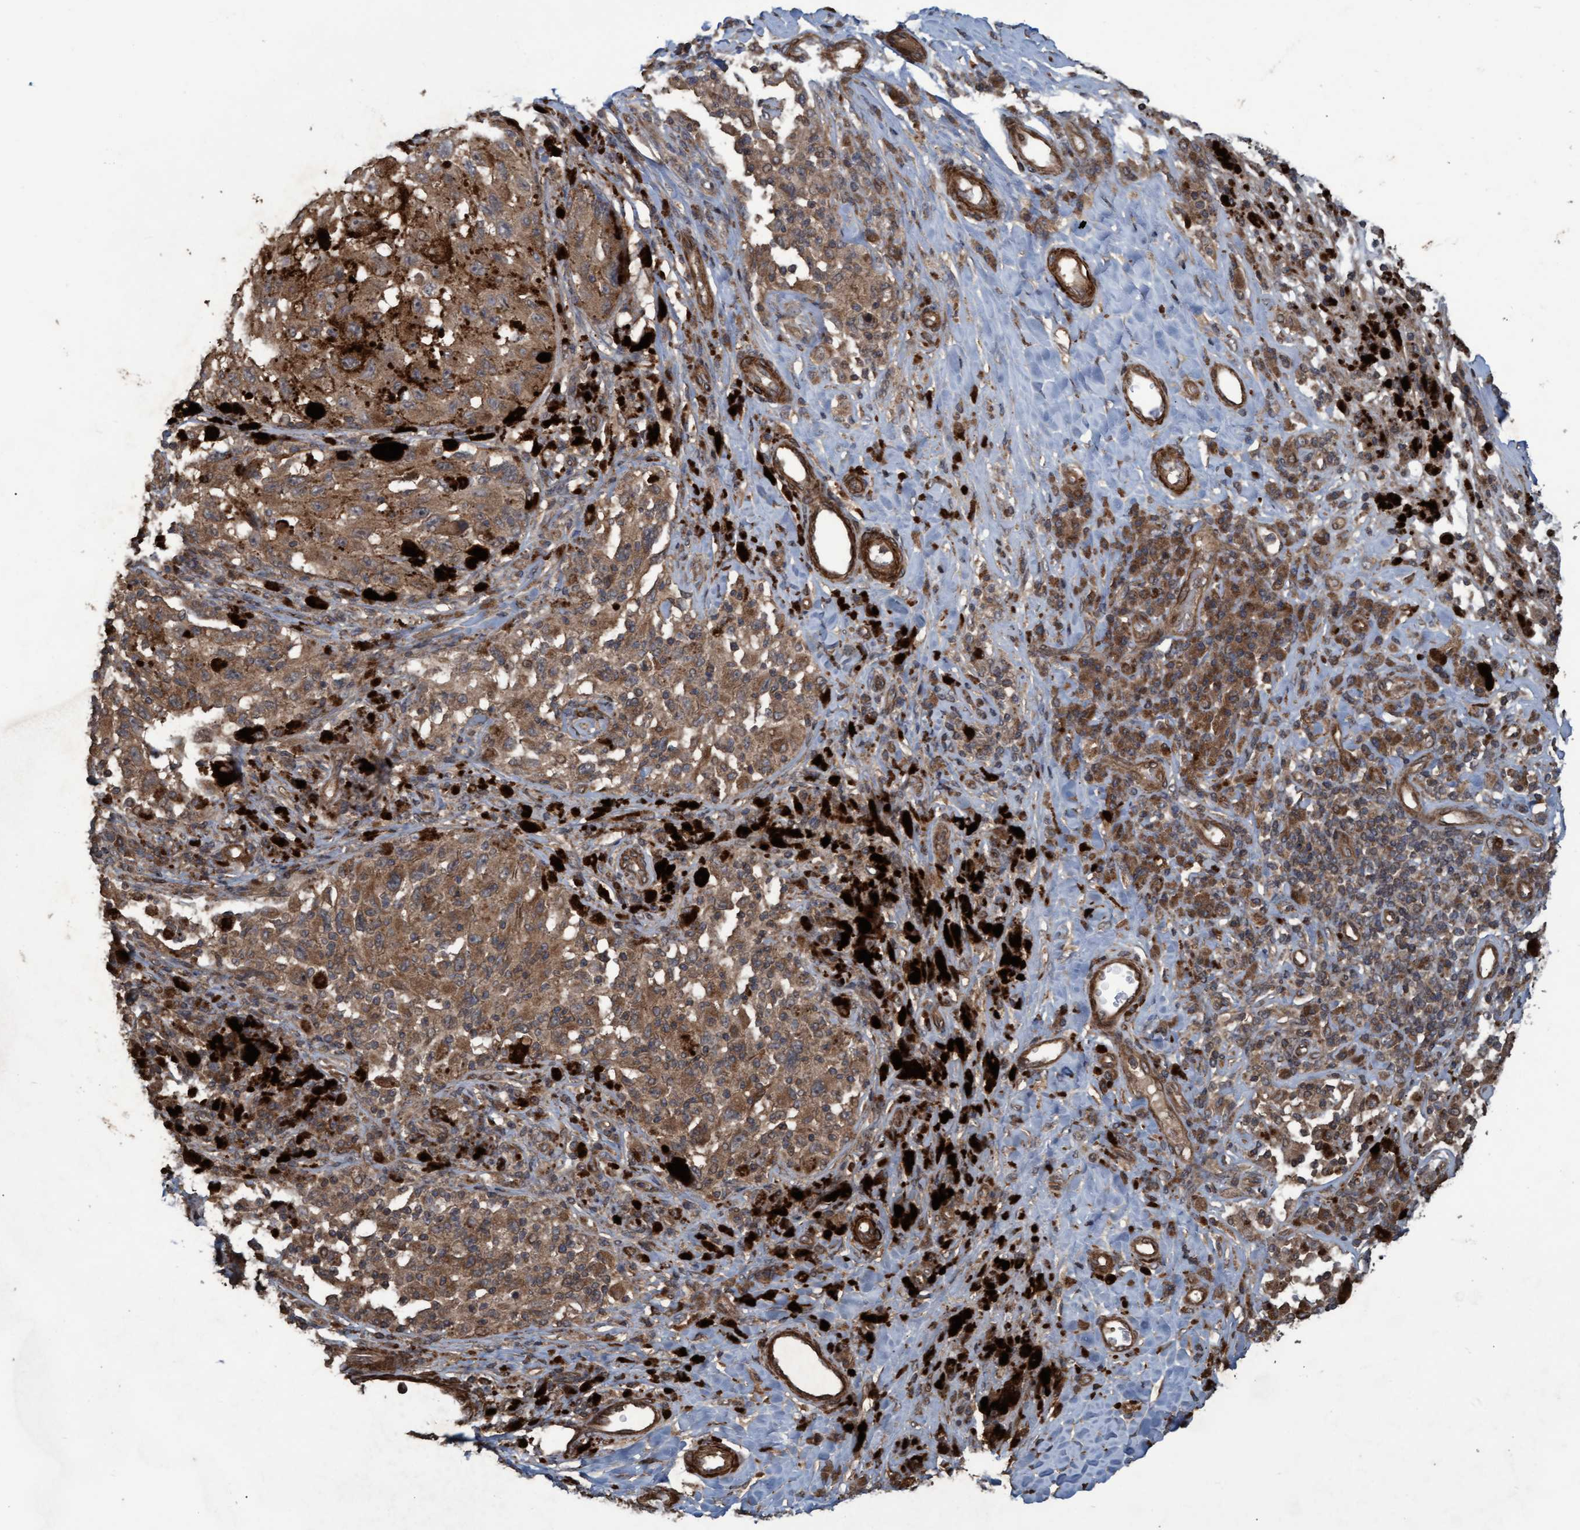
{"staining": {"intensity": "moderate", "quantity": ">75%", "location": "cytoplasmic/membranous"}, "tissue": "melanoma", "cell_type": "Tumor cells", "image_type": "cancer", "snomed": [{"axis": "morphology", "description": "Malignant melanoma, NOS"}, {"axis": "topography", "description": "Skin"}], "caption": "Immunohistochemistry (IHC) histopathology image of neoplastic tissue: human melanoma stained using immunohistochemistry (IHC) displays medium levels of moderate protein expression localized specifically in the cytoplasmic/membranous of tumor cells, appearing as a cytoplasmic/membranous brown color.", "gene": "GGT6", "patient": {"sex": "female", "age": 73}}